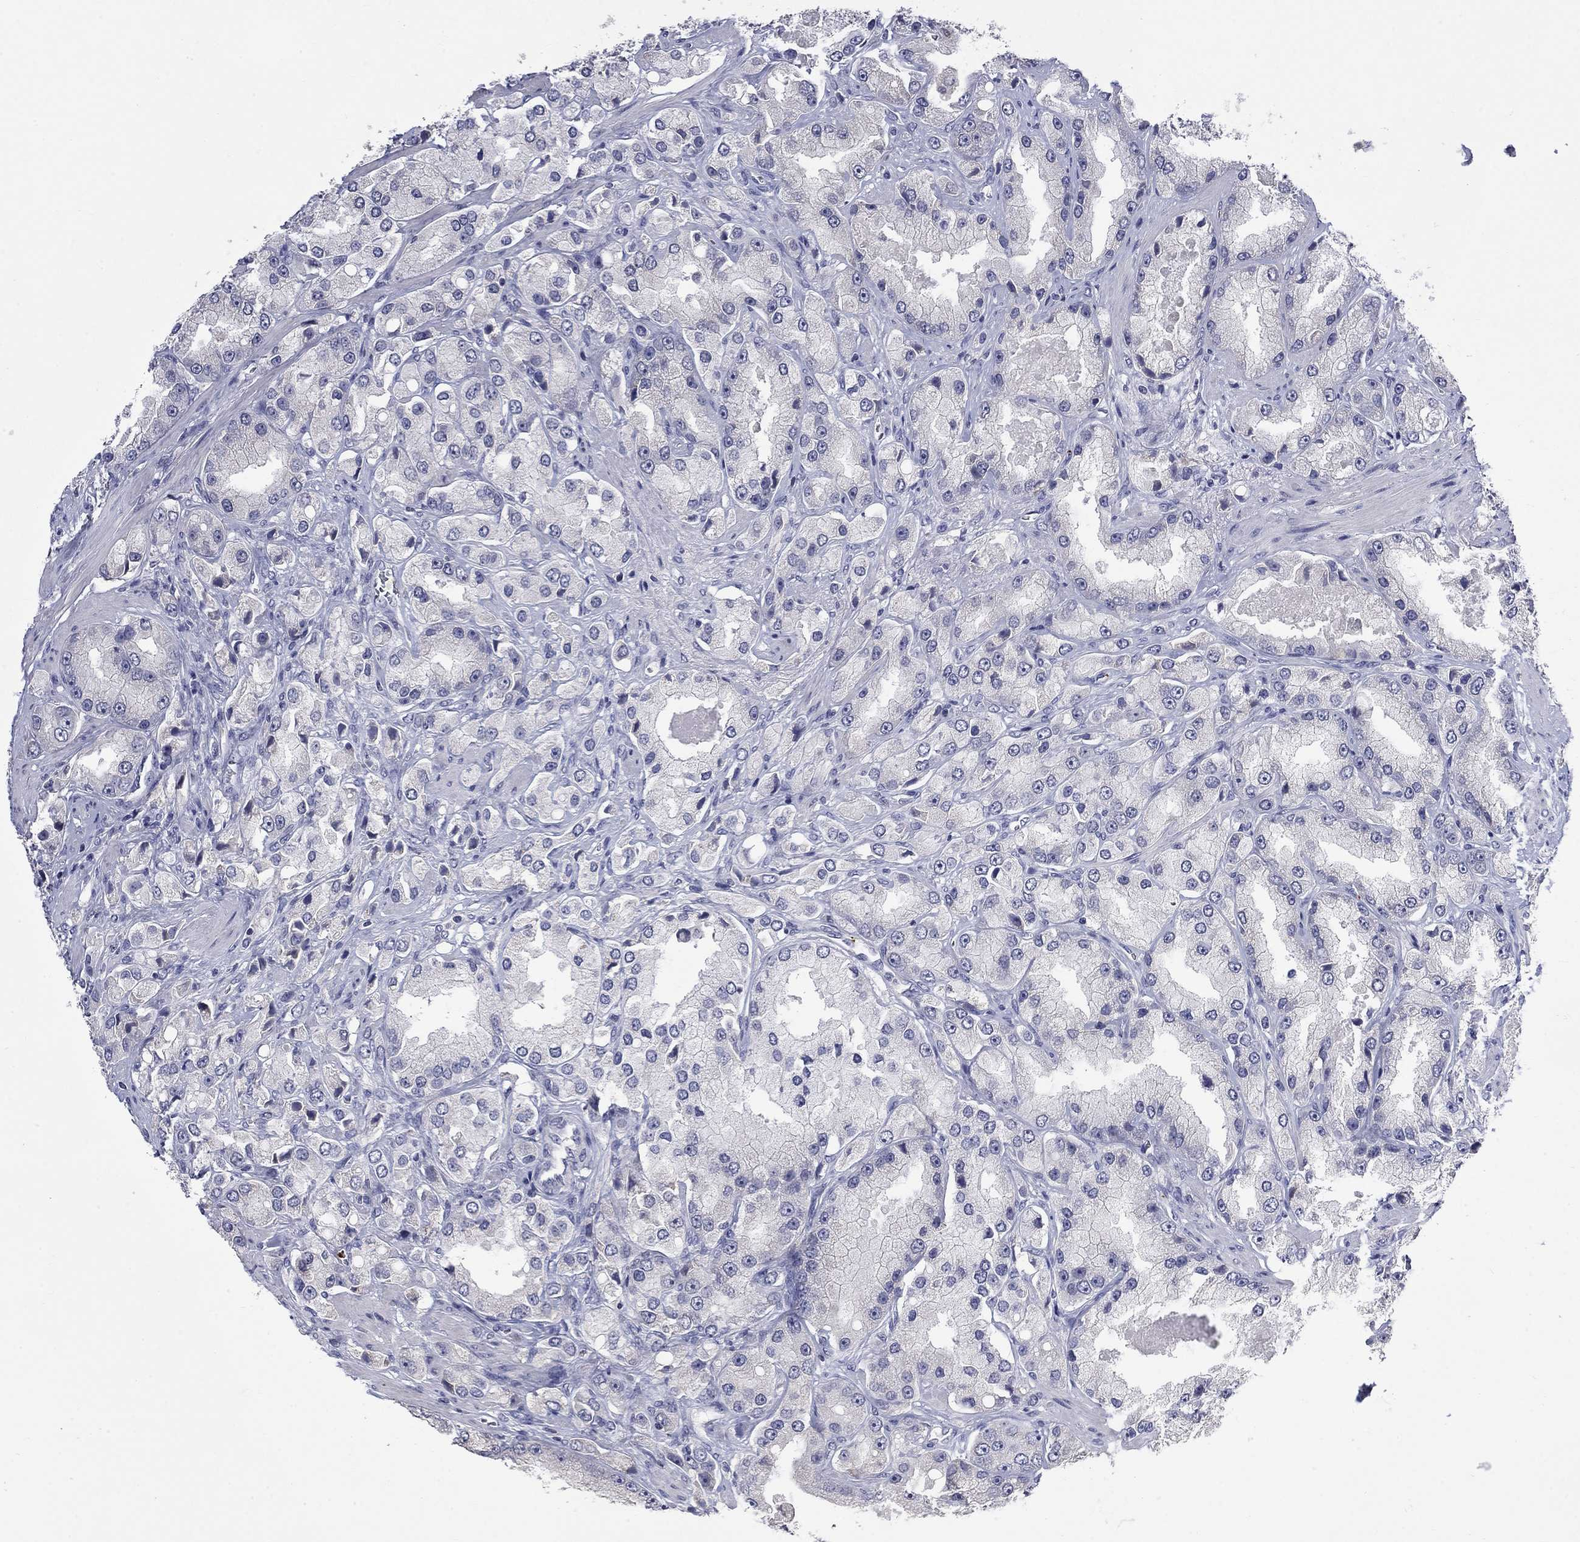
{"staining": {"intensity": "negative", "quantity": "none", "location": "none"}, "tissue": "prostate cancer", "cell_type": "Tumor cells", "image_type": "cancer", "snomed": [{"axis": "morphology", "description": "Adenocarcinoma, NOS"}, {"axis": "topography", "description": "Prostate and seminal vesicle, NOS"}, {"axis": "topography", "description": "Prostate"}], "caption": "Micrograph shows no significant protein expression in tumor cells of prostate cancer.", "gene": "PLEK", "patient": {"sex": "male", "age": 64}}